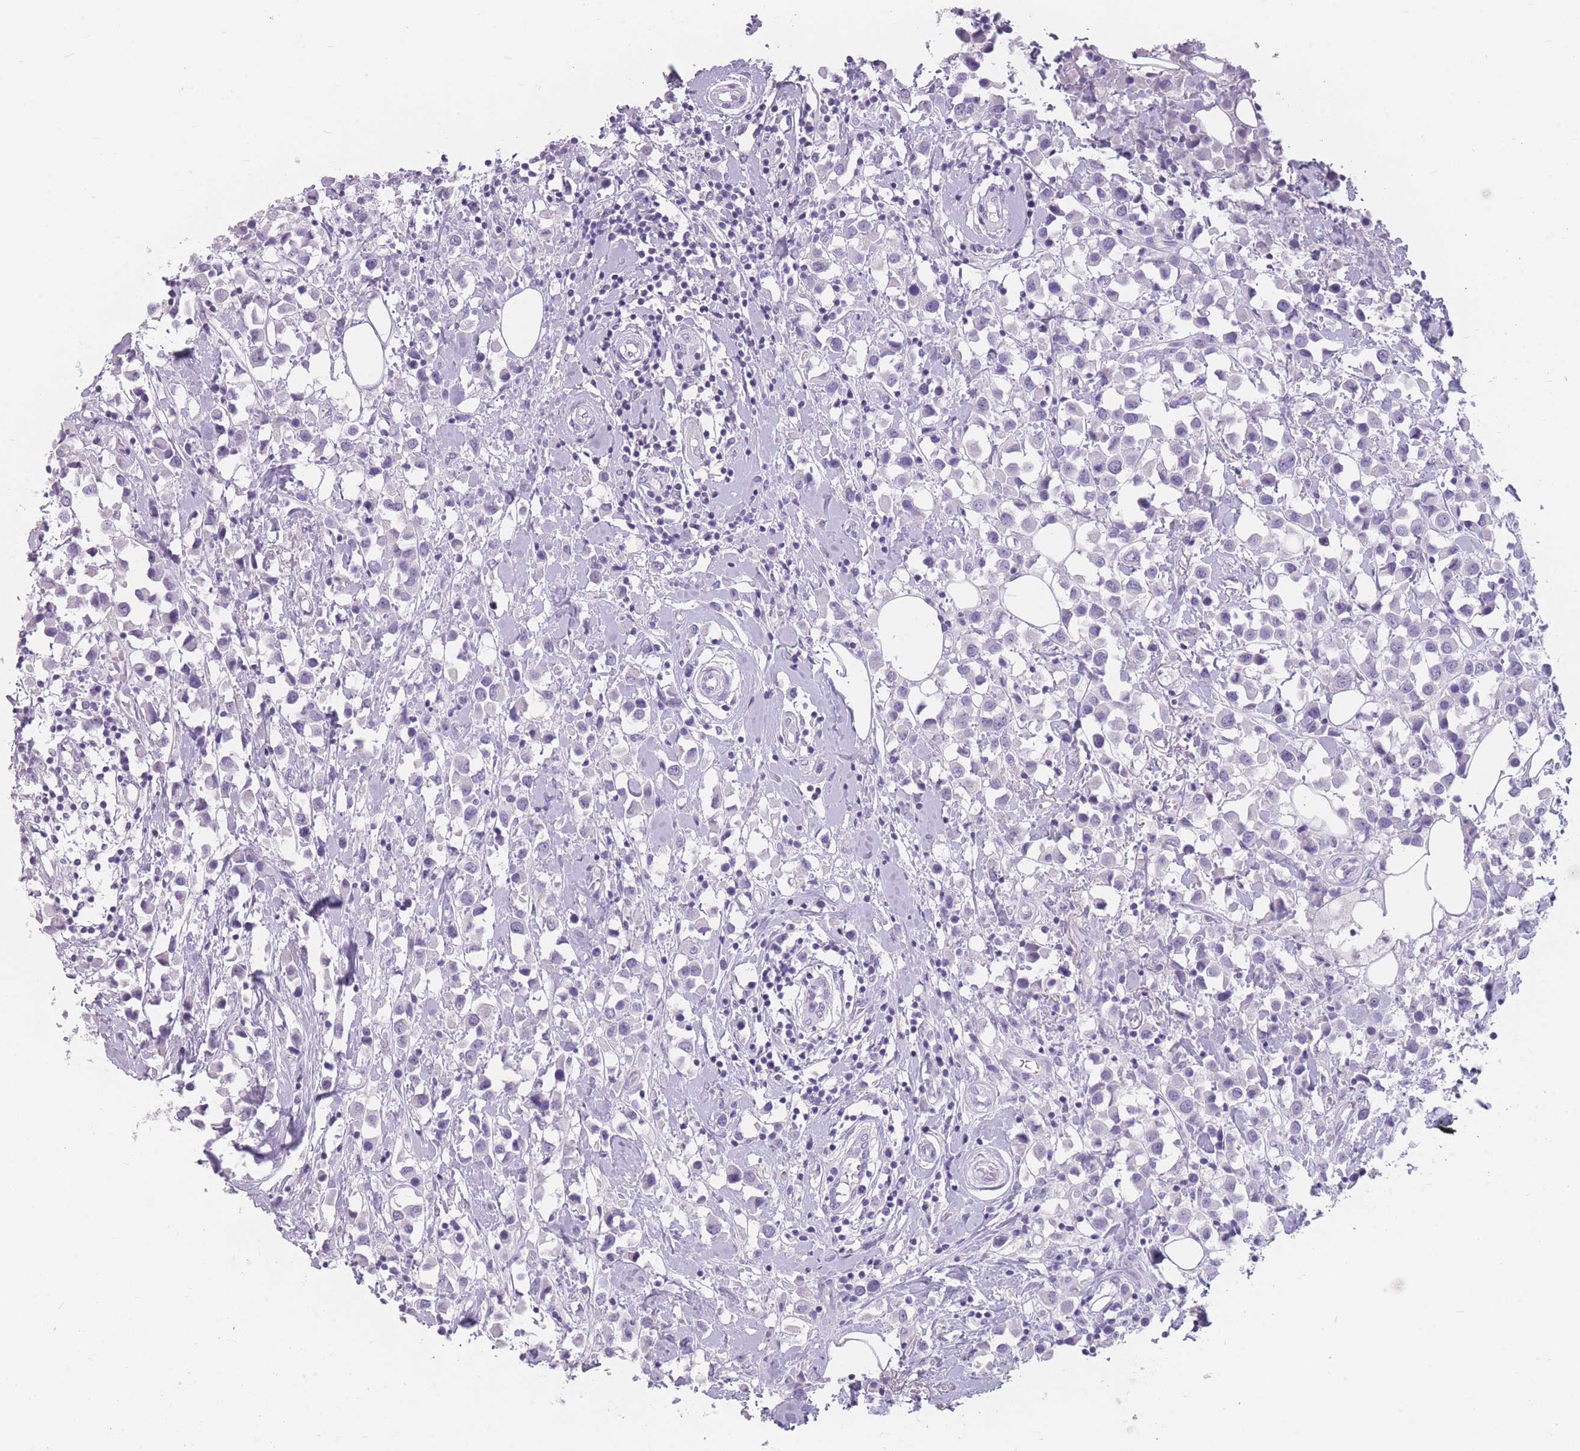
{"staining": {"intensity": "negative", "quantity": "none", "location": "none"}, "tissue": "breast cancer", "cell_type": "Tumor cells", "image_type": "cancer", "snomed": [{"axis": "morphology", "description": "Duct carcinoma"}, {"axis": "topography", "description": "Breast"}], "caption": "Immunohistochemistry (IHC) of breast cancer shows no positivity in tumor cells.", "gene": "CCNO", "patient": {"sex": "female", "age": 61}}